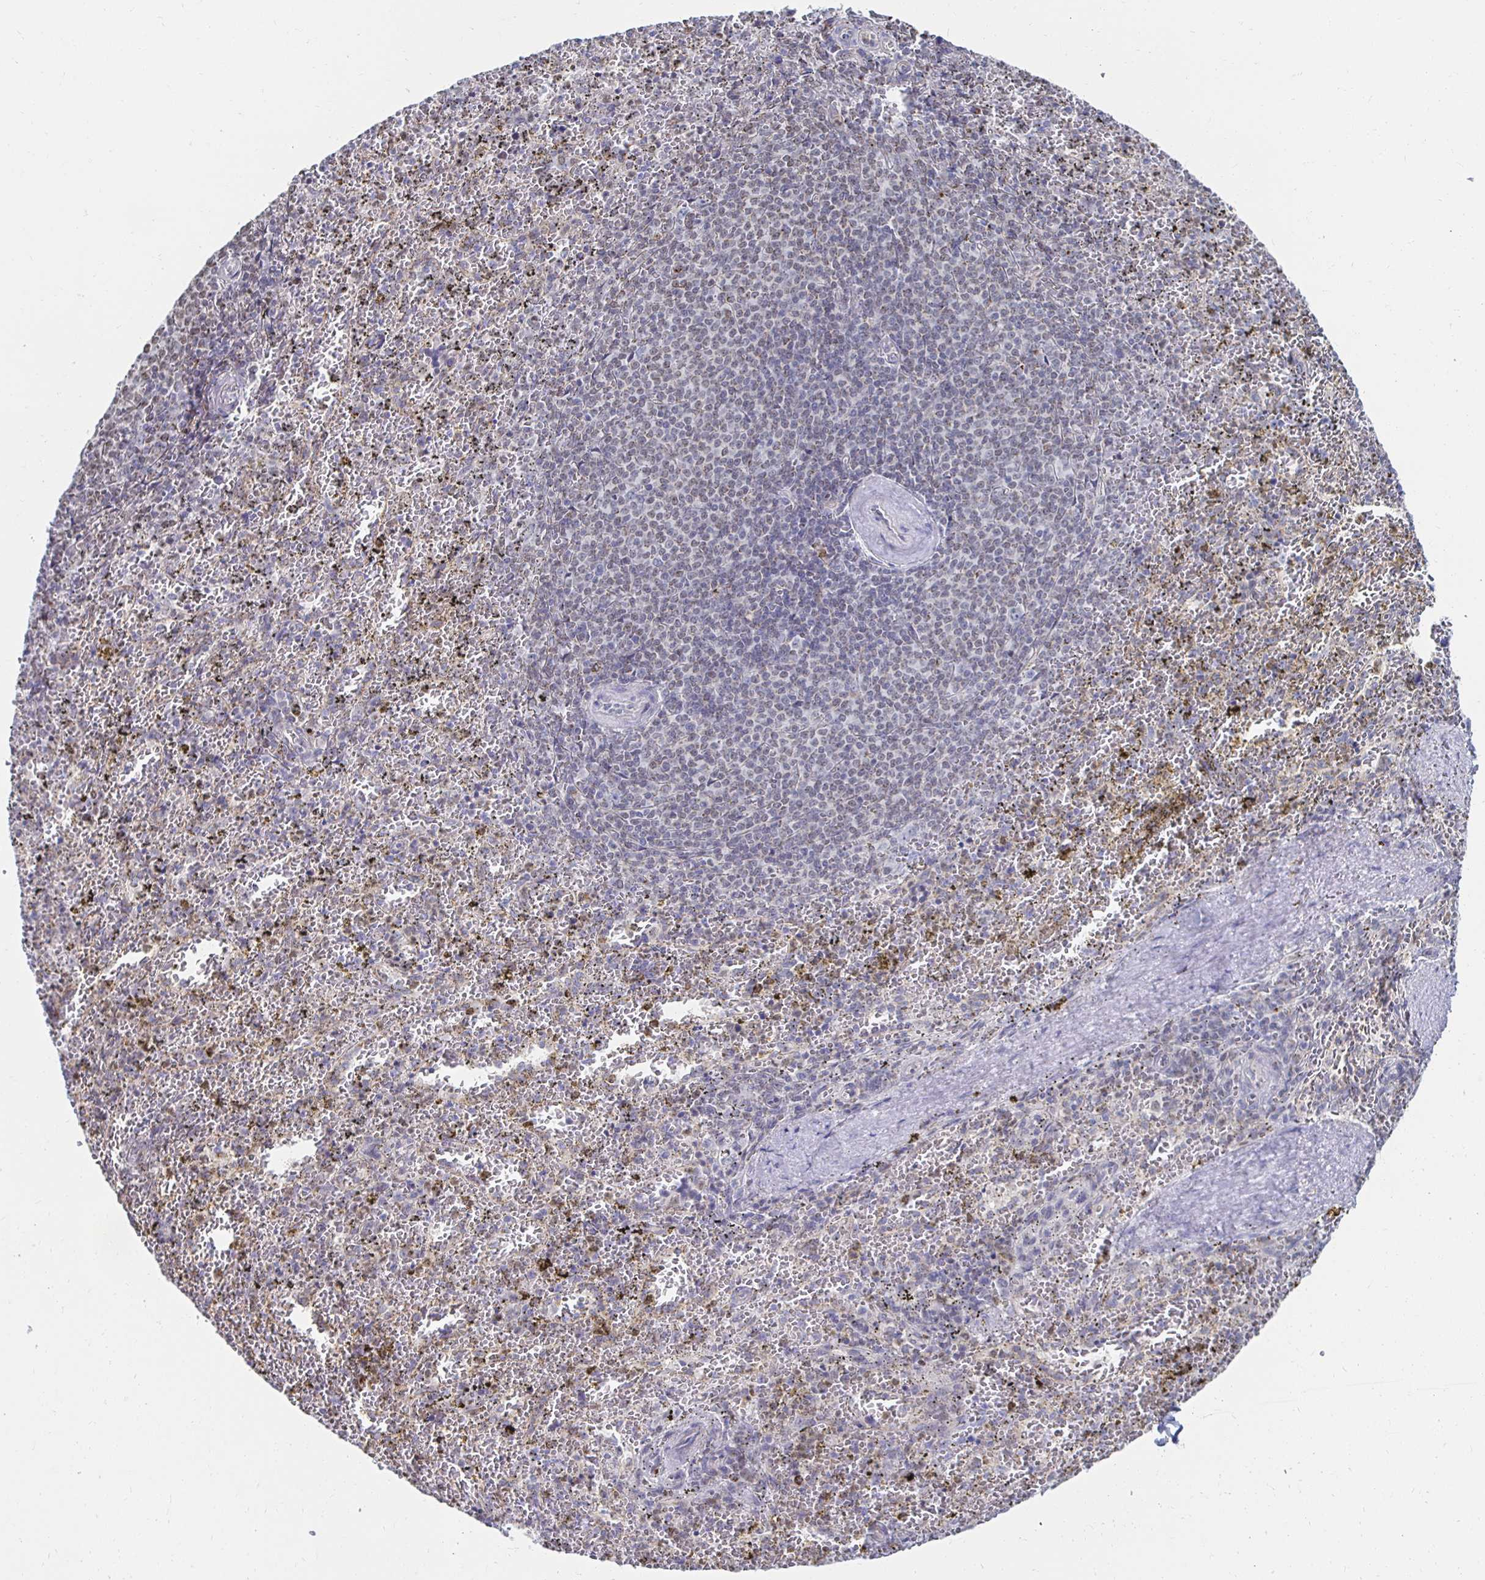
{"staining": {"intensity": "moderate", "quantity": "<25%", "location": "cytoplasmic/membranous"}, "tissue": "spleen", "cell_type": "Cells in red pulp", "image_type": "normal", "snomed": [{"axis": "morphology", "description": "Normal tissue, NOS"}, {"axis": "topography", "description": "Spleen"}], "caption": "Unremarkable spleen exhibits moderate cytoplasmic/membranous staining in about <25% of cells in red pulp.", "gene": "NOCT", "patient": {"sex": "female", "age": 50}}